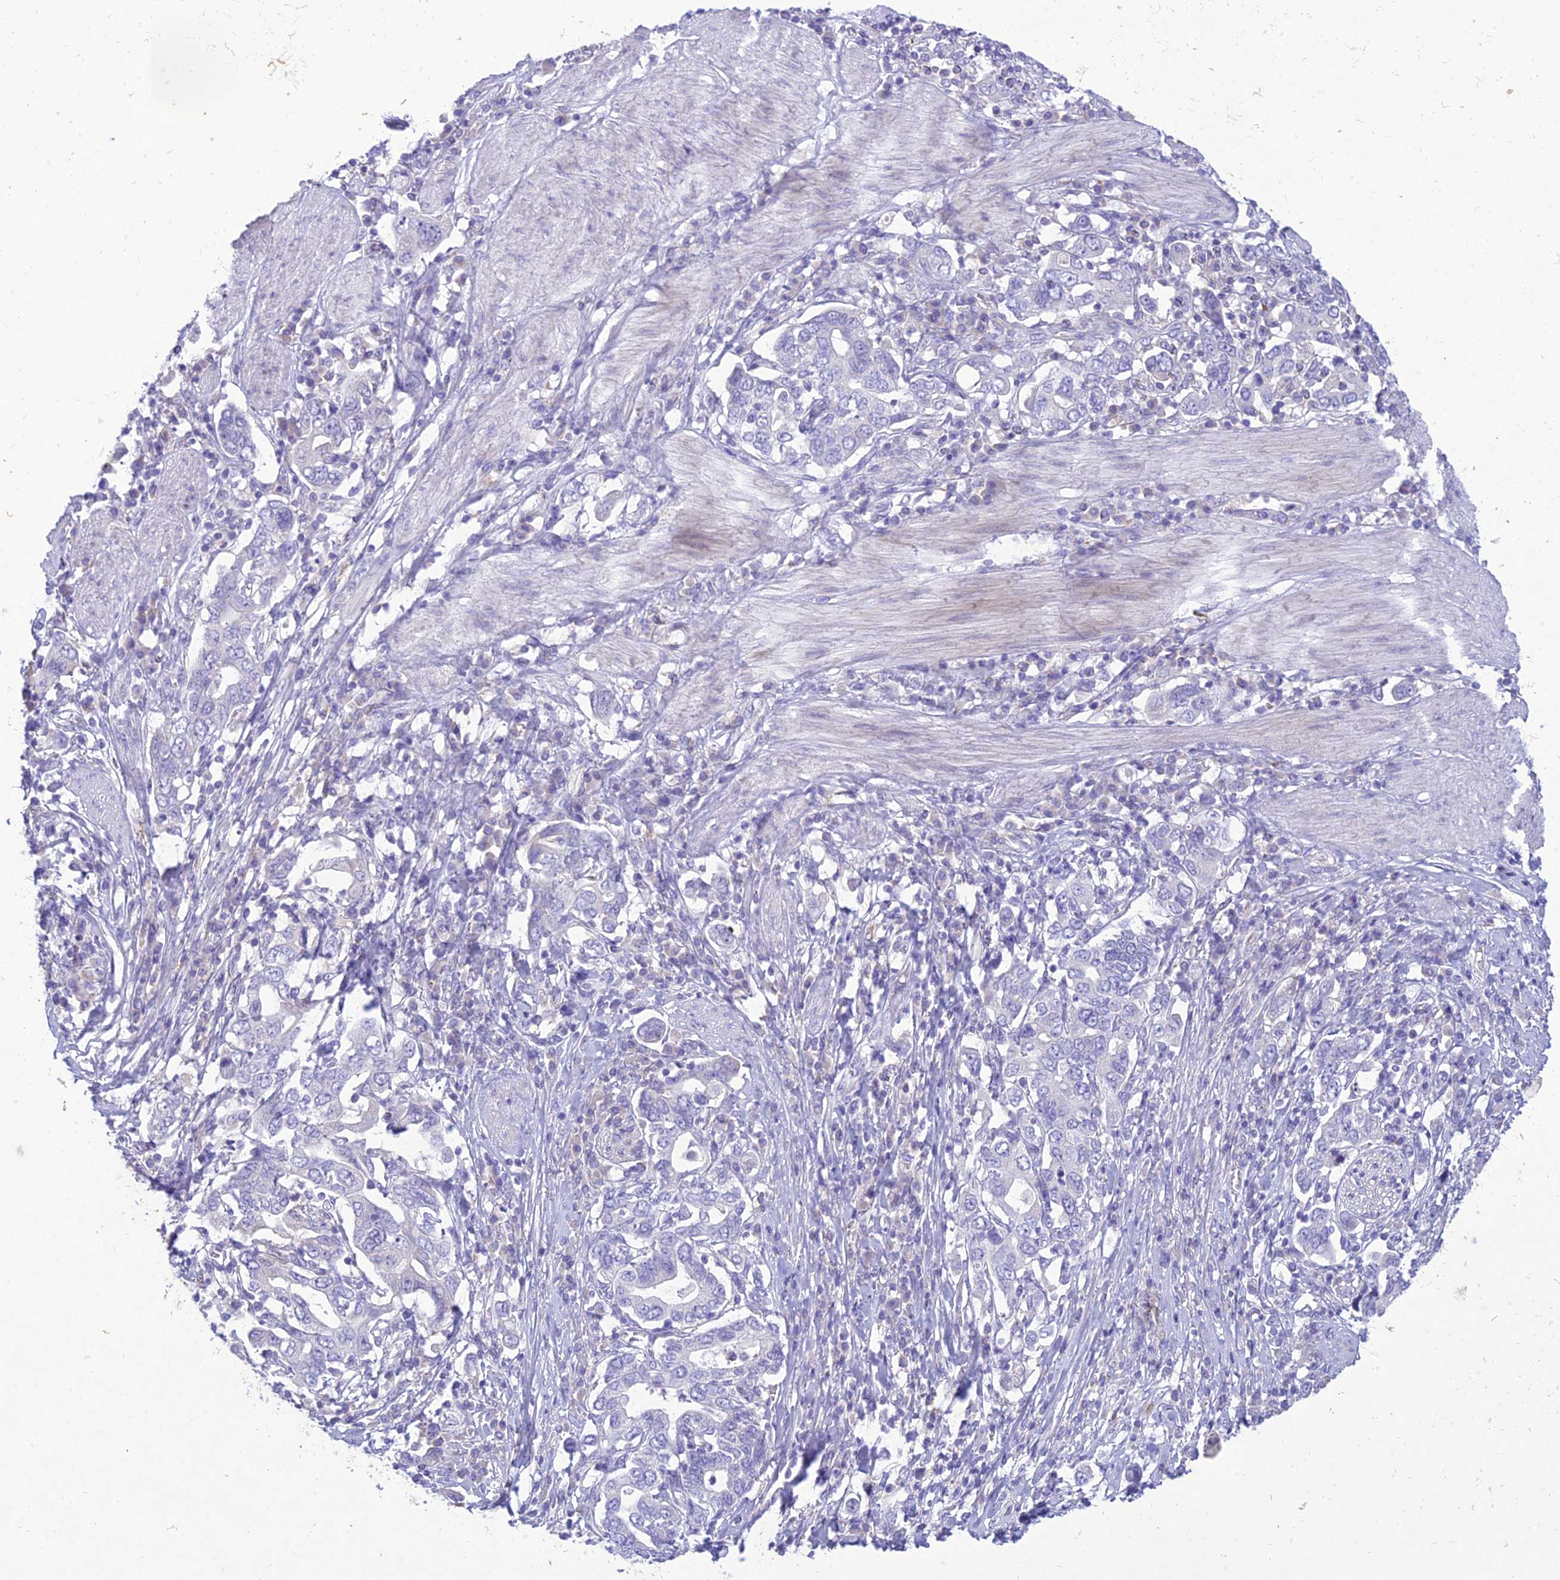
{"staining": {"intensity": "negative", "quantity": "none", "location": "none"}, "tissue": "stomach cancer", "cell_type": "Tumor cells", "image_type": "cancer", "snomed": [{"axis": "morphology", "description": "Adenocarcinoma, NOS"}, {"axis": "topography", "description": "Stomach, upper"}, {"axis": "topography", "description": "Stomach"}], "caption": "High magnification brightfield microscopy of adenocarcinoma (stomach) stained with DAB (3,3'-diaminobenzidine) (brown) and counterstained with hematoxylin (blue): tumor cells show no significant expression.", "gene": "SLC13A5", "patient": {"sex": "male", "age": 62}}